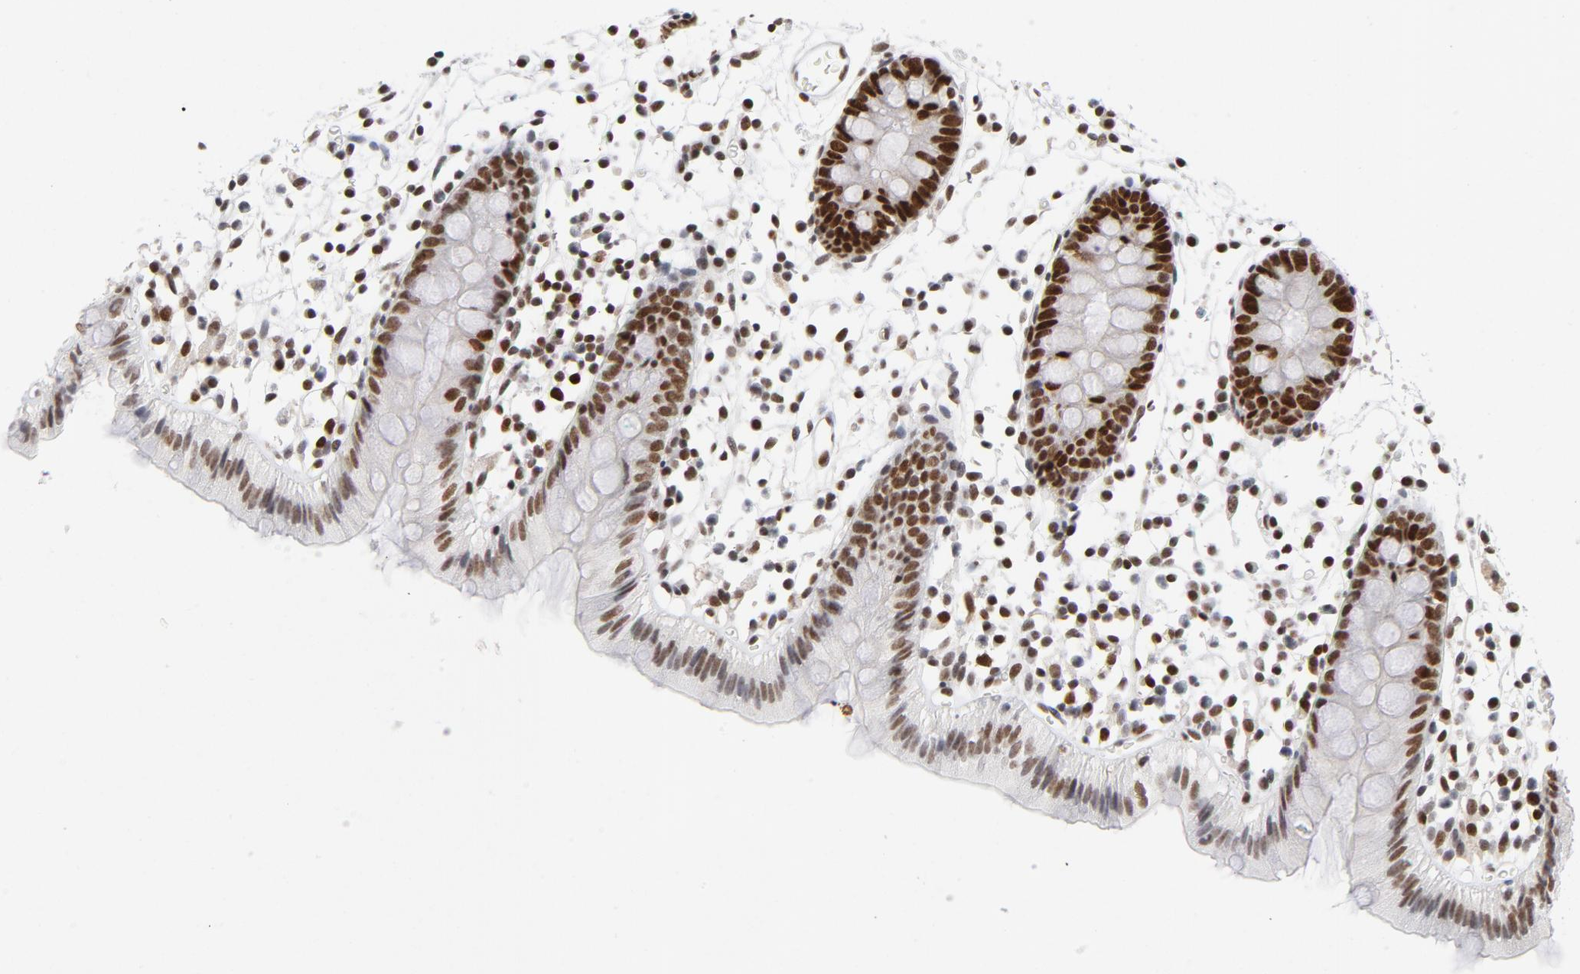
{"staining": {"intensity": "moderate", "quantity": "25%-75%", "location": "nuclear"}, "tissue": "colon", "cell_type": "Endothelial cells", "image_type": "normal", "snomed": [{"axis": "morphology", "description": "Normal tissue, NOS"}, {"axis": "topography", "description": "Colon"}], "caption": "A histopathology image of human colon stained for a protein reveals moderate nuclear brown staining in endothelial cells.", "gene": "RFC4", "patient": {"sex": "male", "age": 14}}